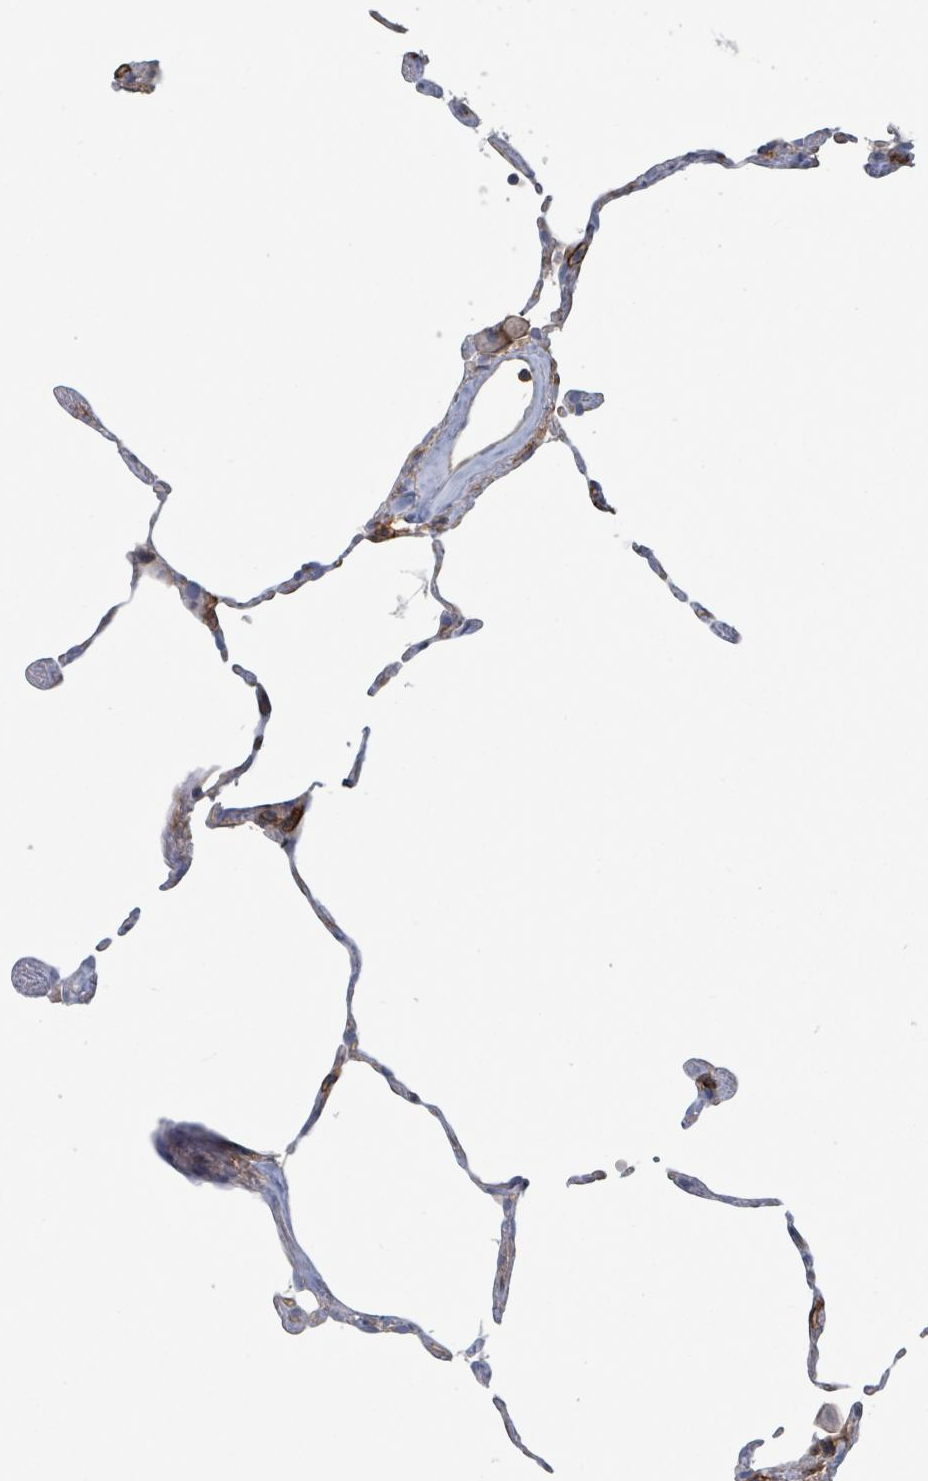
{"staining": {"intensity": "negative", "quantity": "none", "location": "none"}, "tissue": "lung", "cell_type": "Alveolar cells", "image_type": "normal", "snomed": [{"axis": "morphology", "description": "Normal tissue, NOS"}, {"axis": "topography", "description": "Lung"}], "caption": "Immunohistochemistry of benign lung demonstrates no staining in alveolar cells.", "gene": "TNFRSF14", "patient": {"sex": "female", "age": 57}}